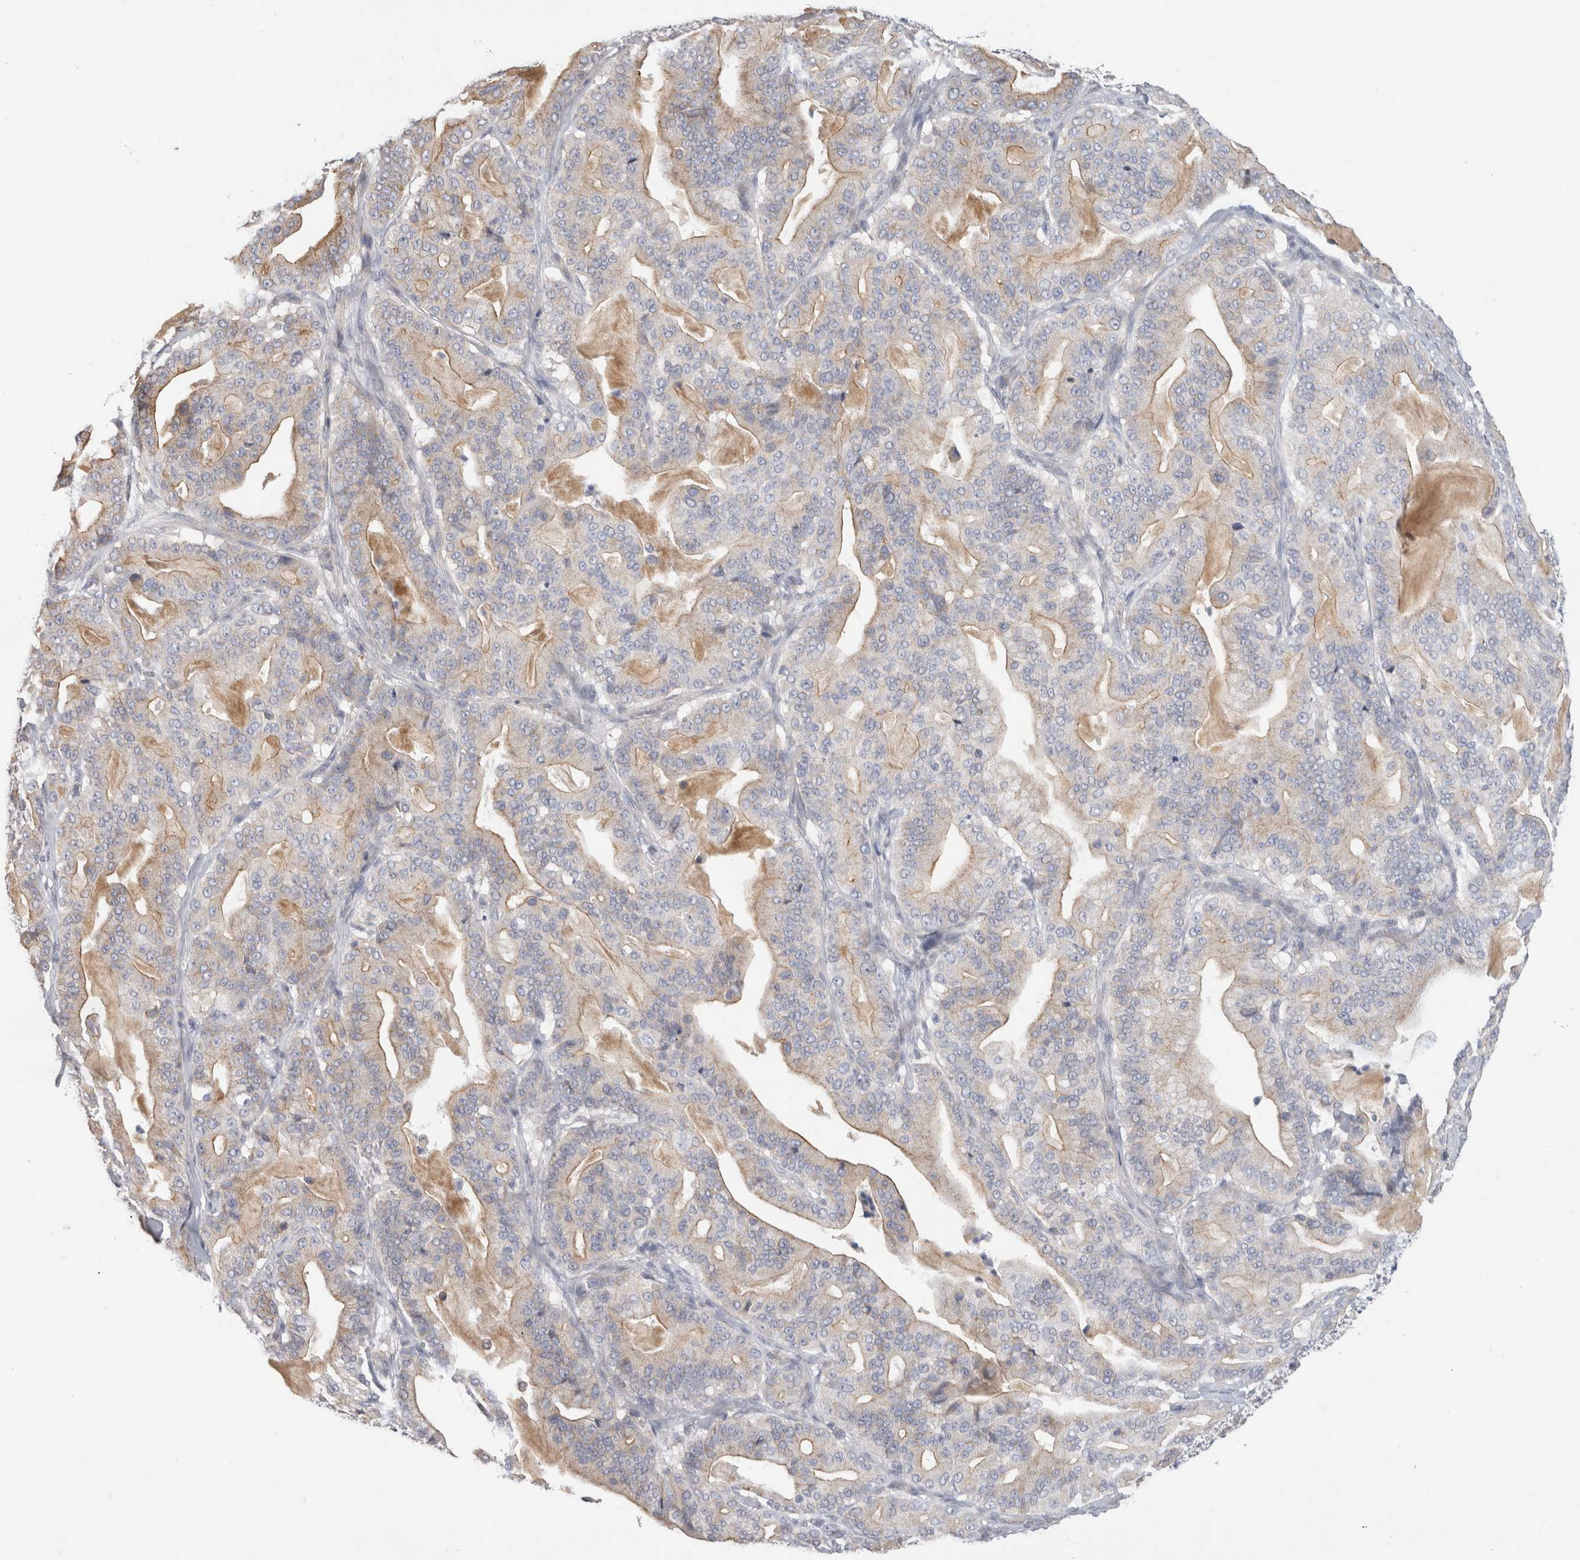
{"staining": {"intensity": "weak", "quantity": "25%-75%", "location": "cytoplasmic/membranous"}, "tissue": "pancreatic cancer", "cell_type": "Tumor cells", "image_type": "cancer", "snomed": [{"axis": "morphology", "description": "Adenocarcinoma, NOS"}, {"axis": "topography", "description": "Pancreas"}], "caption": "Tumor cells exhibit low levels of weak cytoplasmic/membranous positivity in about 25%-75% of cells in adenocarcinoma (pancreatic).", "gene": "AFP", "patient": {"sex": "male", "age": 63}}